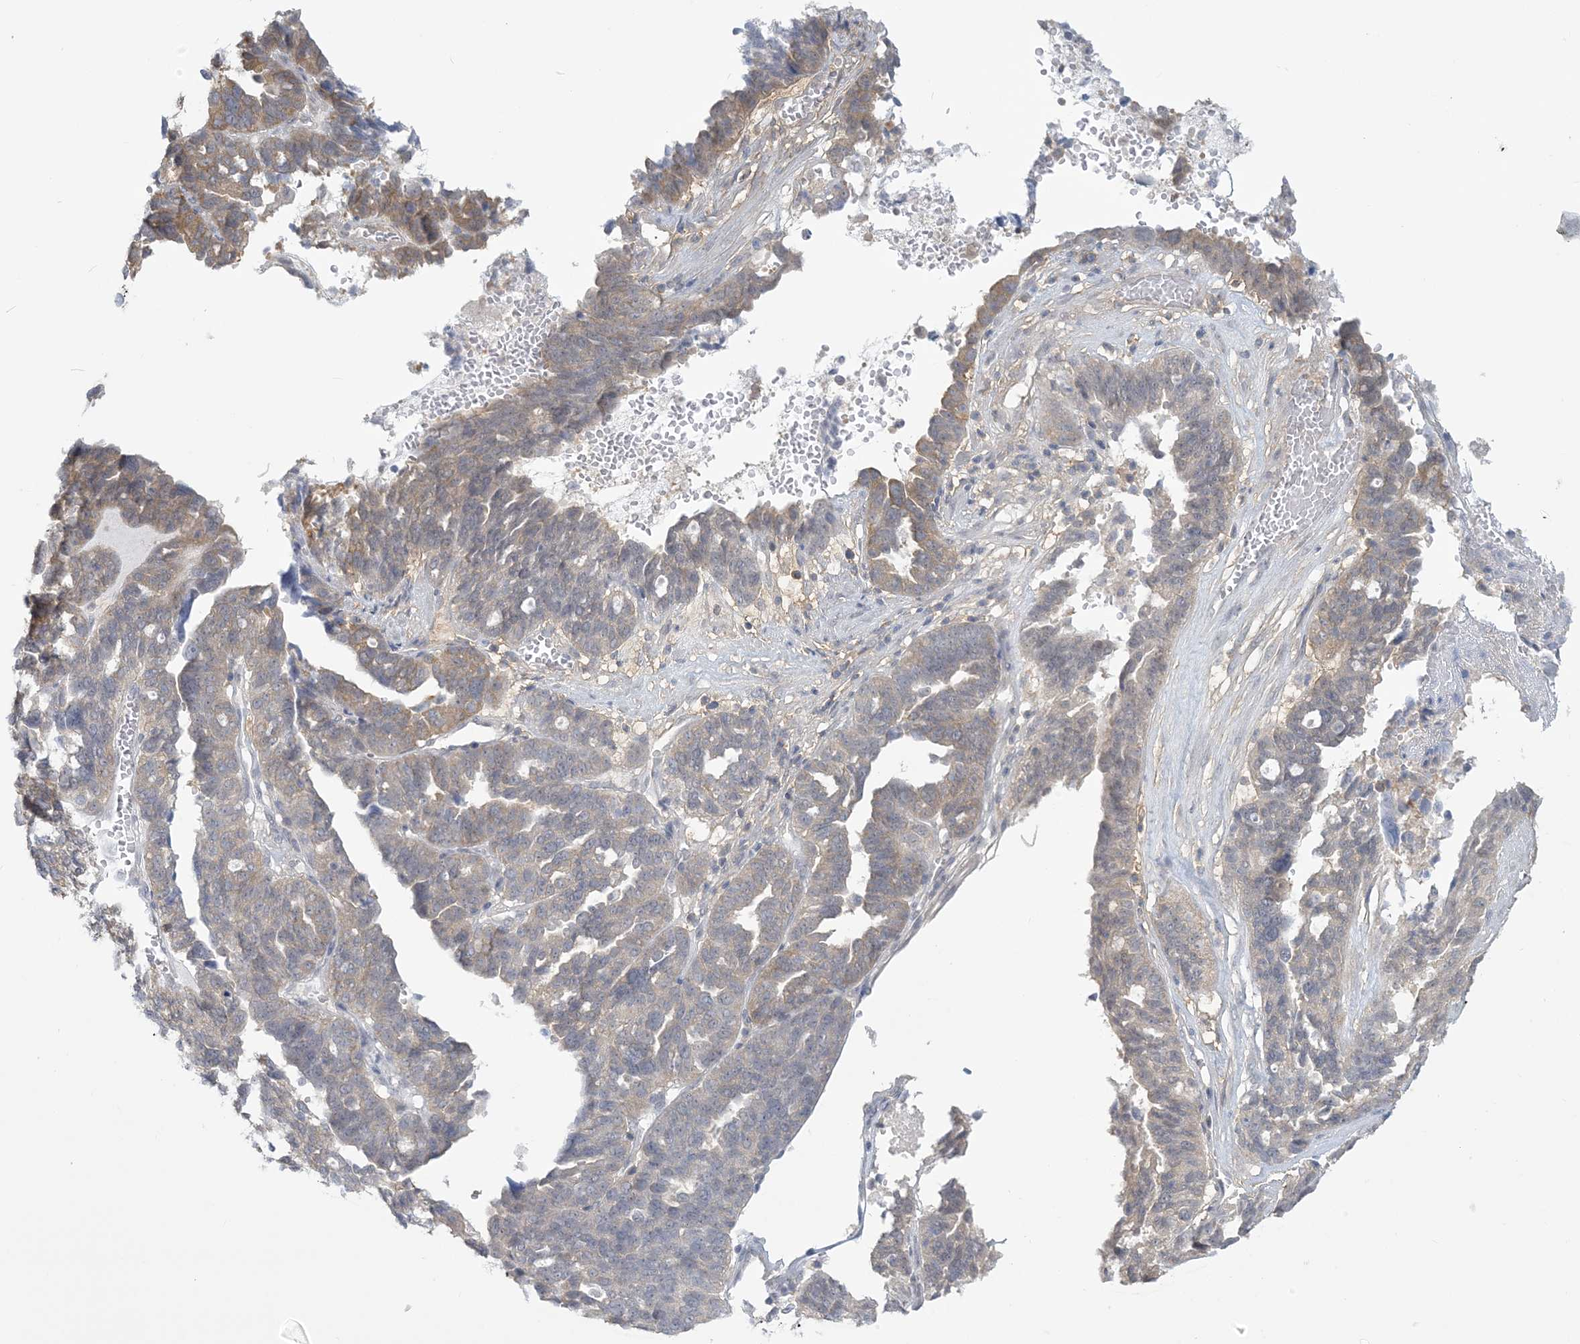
{"staining": {"intensity": "weak", "quantity": "25%-75%", "location": "cytoplasmic/membranous"}, "tissue": "ovarian cancer", "cell_type": "Tumor cells", "image_type": "cancer", "snomed": [{"axis": "morphology", "description": "Cystadenocarcinoma, serous, NOS"}, {"axis": "topography", "description": "Ovary"}], "caption": "An immunohistochemistry image of tumor tissue is shown. Protein staining in brown highlights weak cytoplasmic/membranous positivity in serous cystadenocarcinoma (ovarian) within tumor cells.", "gene": "ANKS1A", "patient": {"sex": "female", "age": 59}}